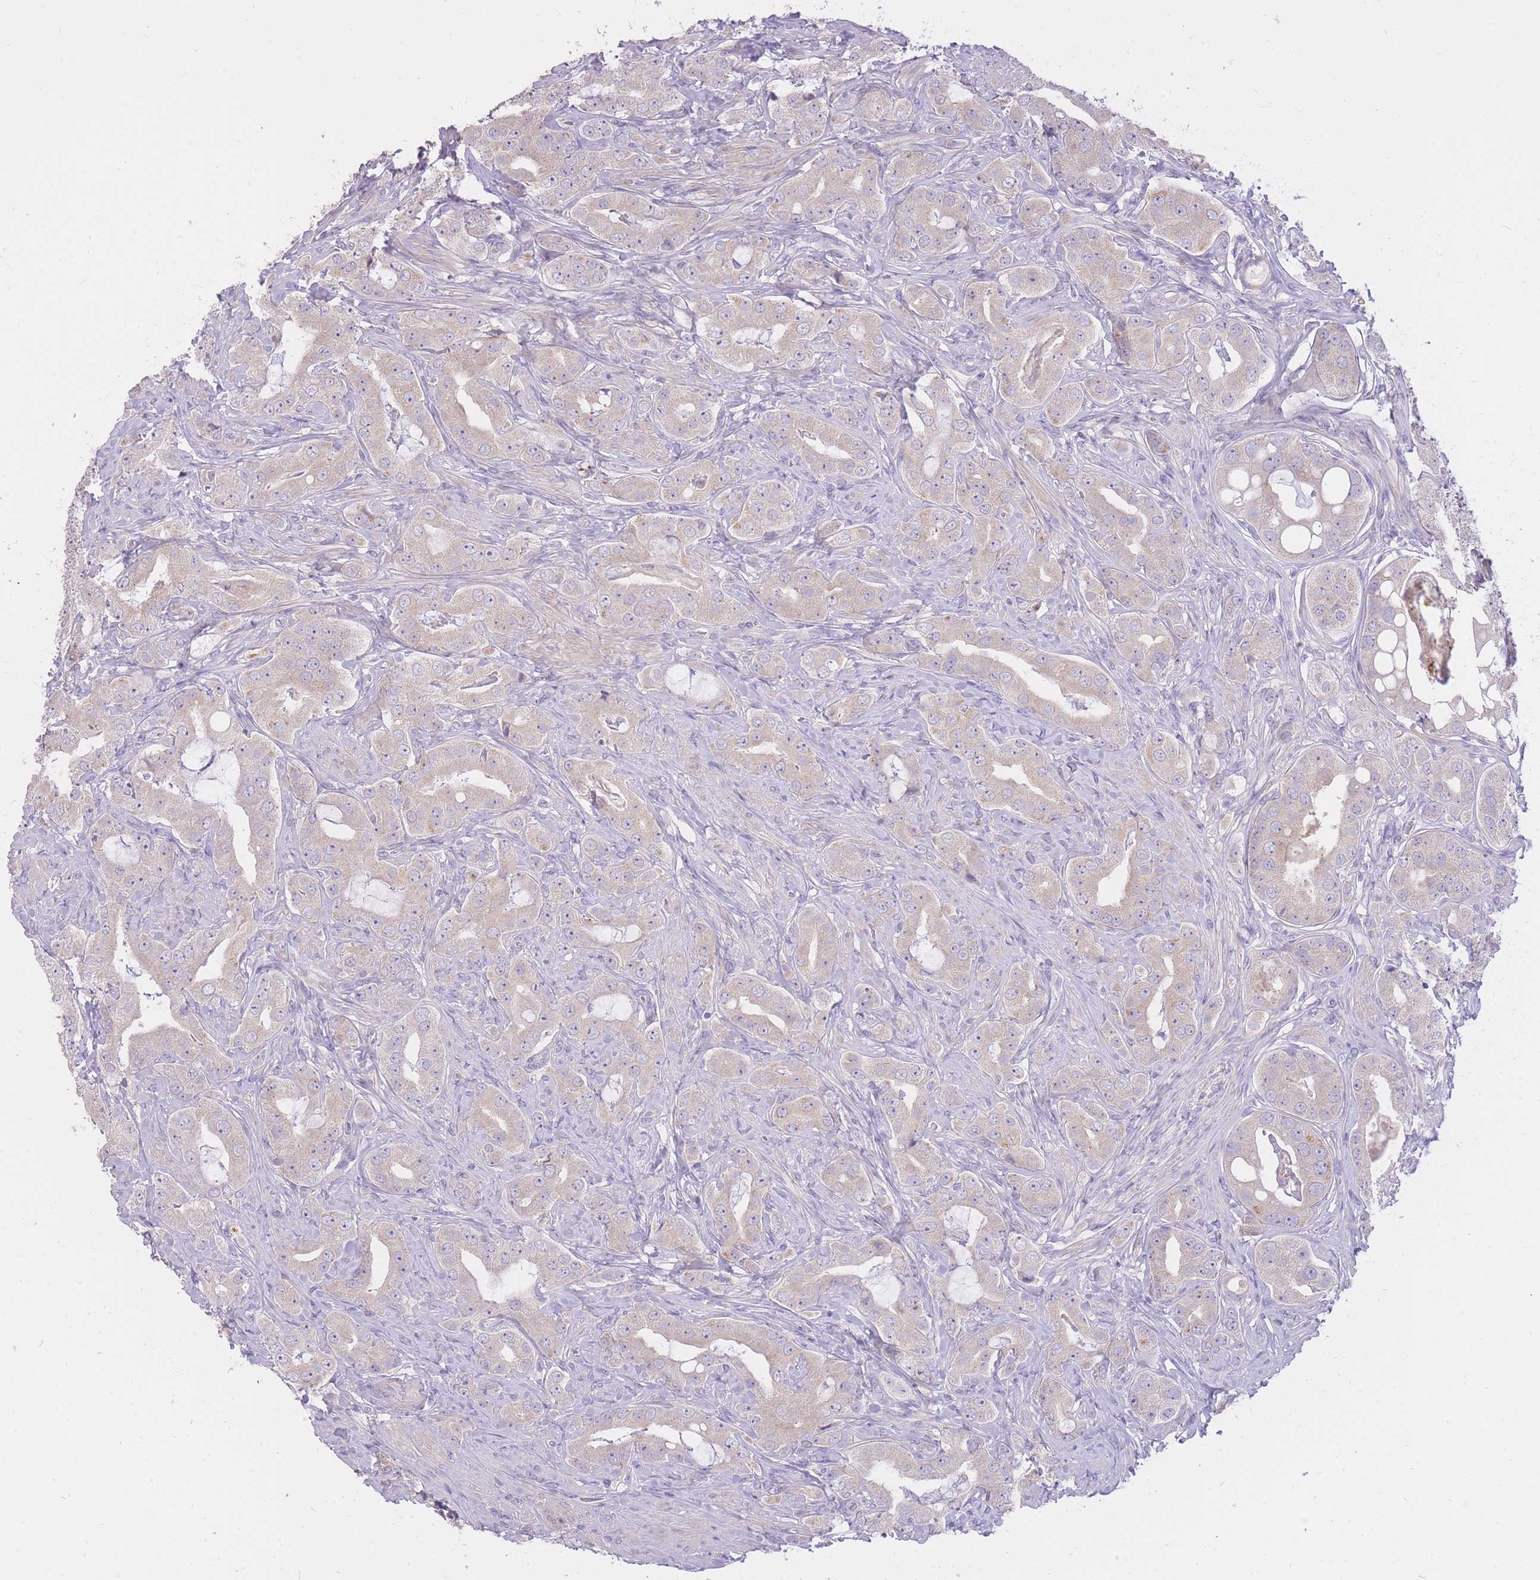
{"staining": {"intensity": "negative", "quantity": "none", "location": "none"}, "tissue": "prostate cancer", "cell_type": "Tumor cells", "image_type": "cancer", "snomed": [{"axis": "morphology", "description": "Adenocarcinoma, High grade"}, {"axis": "topography", "description": "Prostate"}], "caption": "This is an immunohistochemistry (IHC) micrograph of human prostate cancer (high-grade adenocarcinoma). There is no expression in tumor cells.", "gene": "FRG2C", "patient": {"sex": "male", "age": 63}}